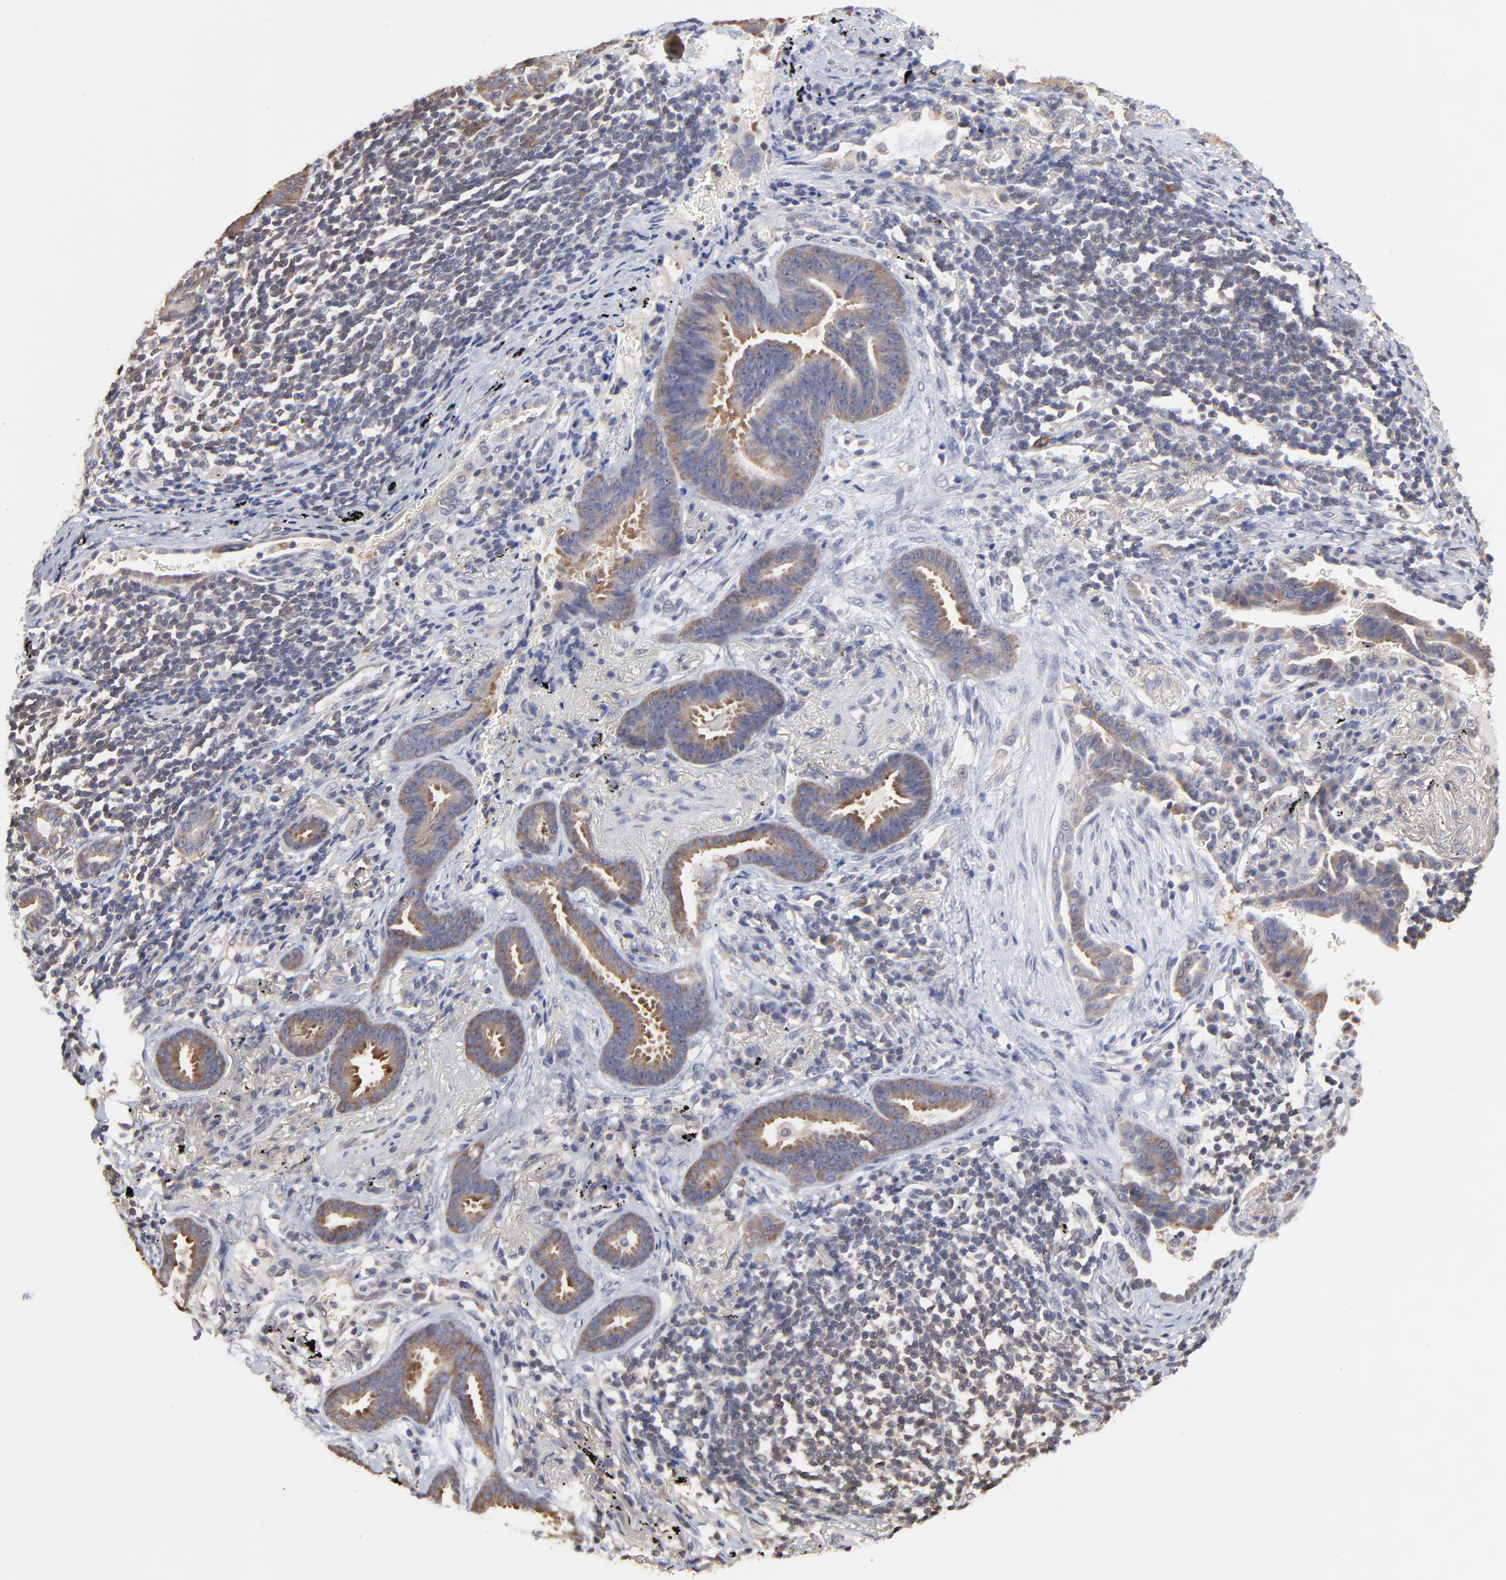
{"staining": {"intensity": "moderate", "quantity": ">75%", "location": "cytoplasmic/membranous"}, "tissue": "lung cancer", "cell_type": "Tumor cells", "image_type": "cancer", "snomed": [{"axis": "morphology", "description": "Adenocarcinoma, NOS"}, {"axis": "topography", "description": "Lung"}], "caption": "An immunohistochemistry (IHC) histopathology image of tumor tissue is shown. Protein staining in brown labels moderate cytoplasmic/membranous positivity in lung adenocarcinoma within tumor cells.", "gene": "CCT2", "patient": {"sex": "female", "age": 64}}